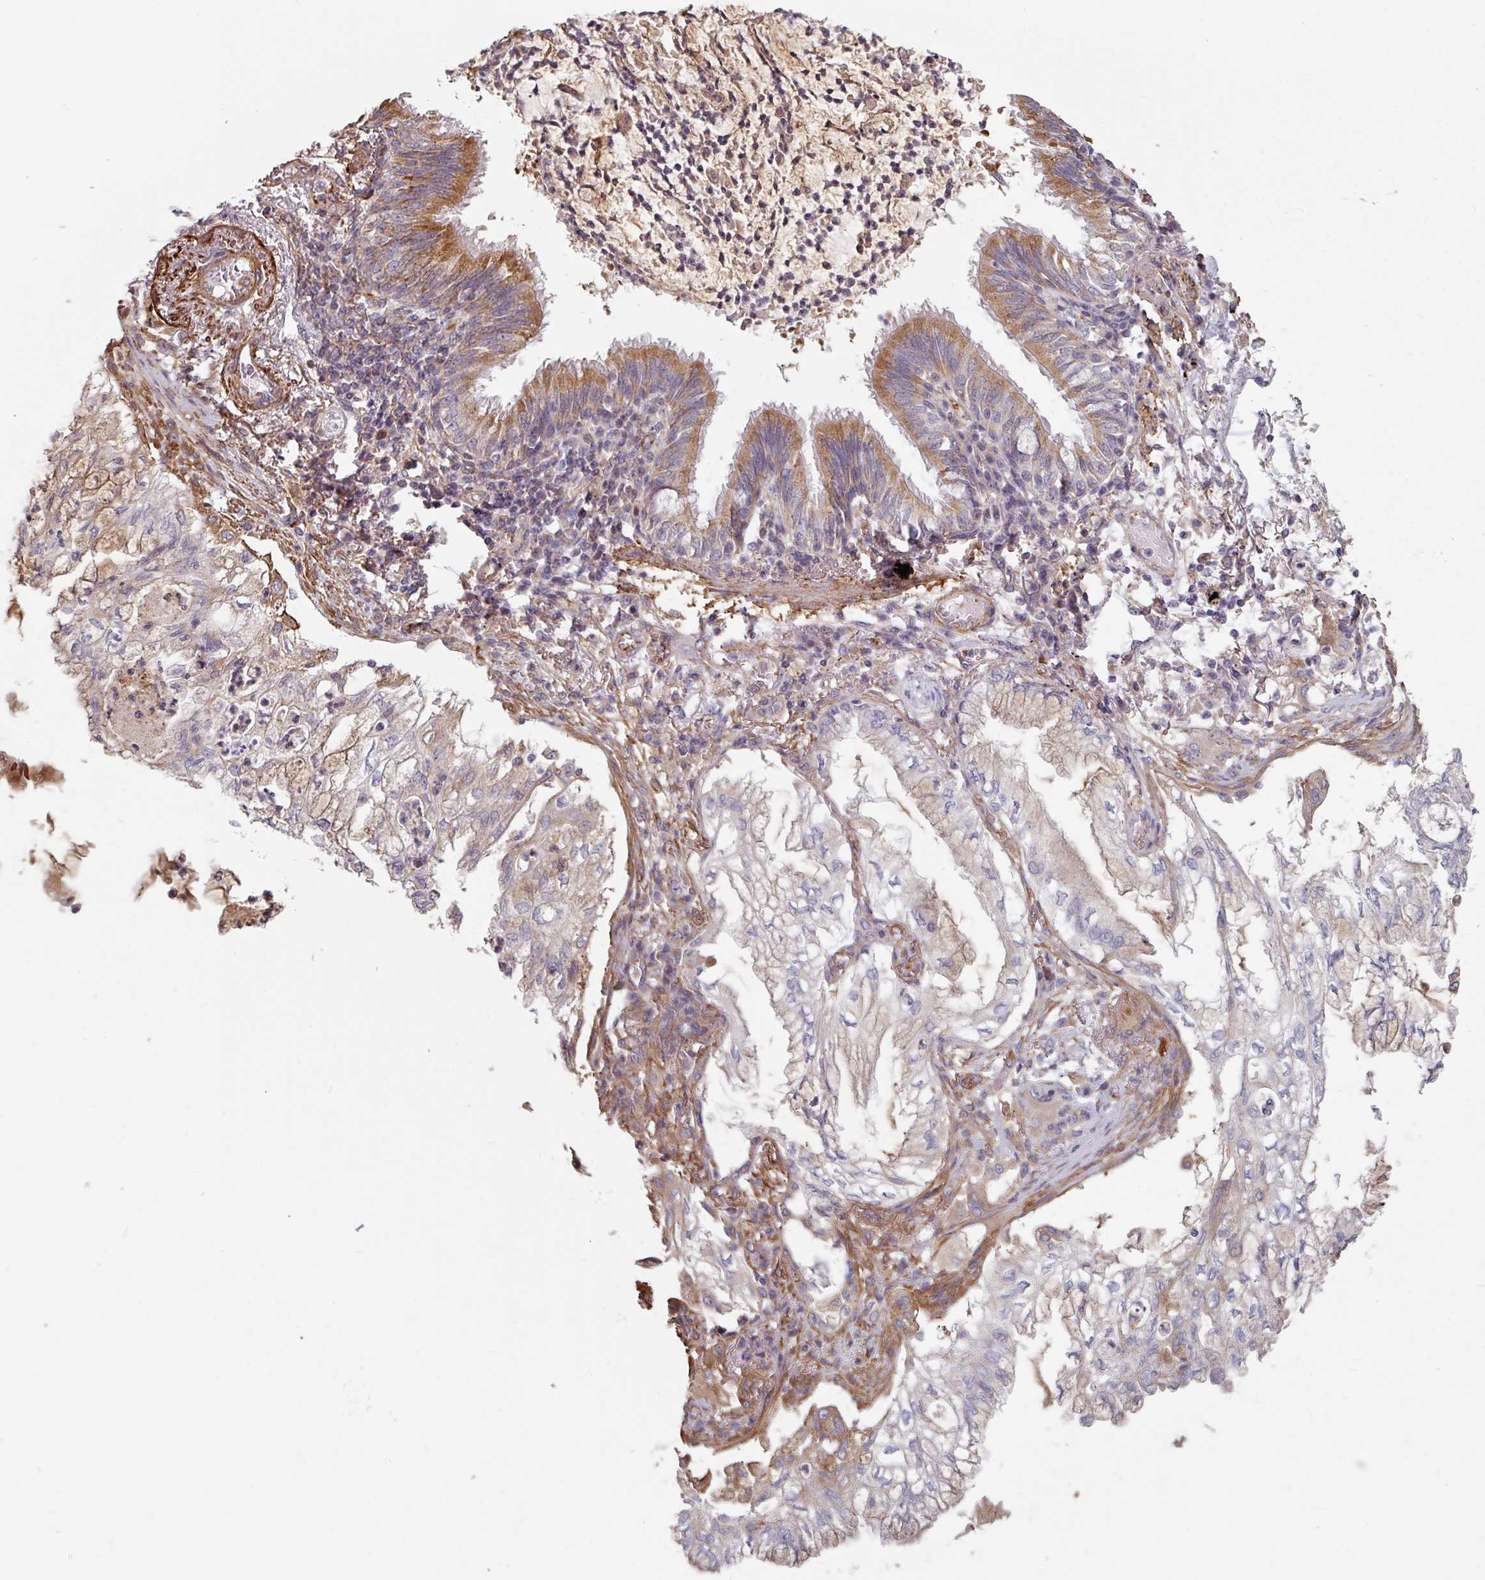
{"staining": {"intensity": "weak", "quantity": "<25%", "location": "cytoplasmic/membranous"}, "tissue": "lung cancer", "cell_type": "Tumor cells", "image_type": "cancer", "snomed": [{"axis": "morphology", "description": "Adenocarcinoma, NOS"}, {"axis": "topography", "description": "Lung"}], "caption": "IHC histopathology image of human adenocarcinoma (lung) stained for a protein (brown), which exhibits no expression in tumor cells.", "gene": "GSTA4", "patient": {"sex": "female", "age": 70}}